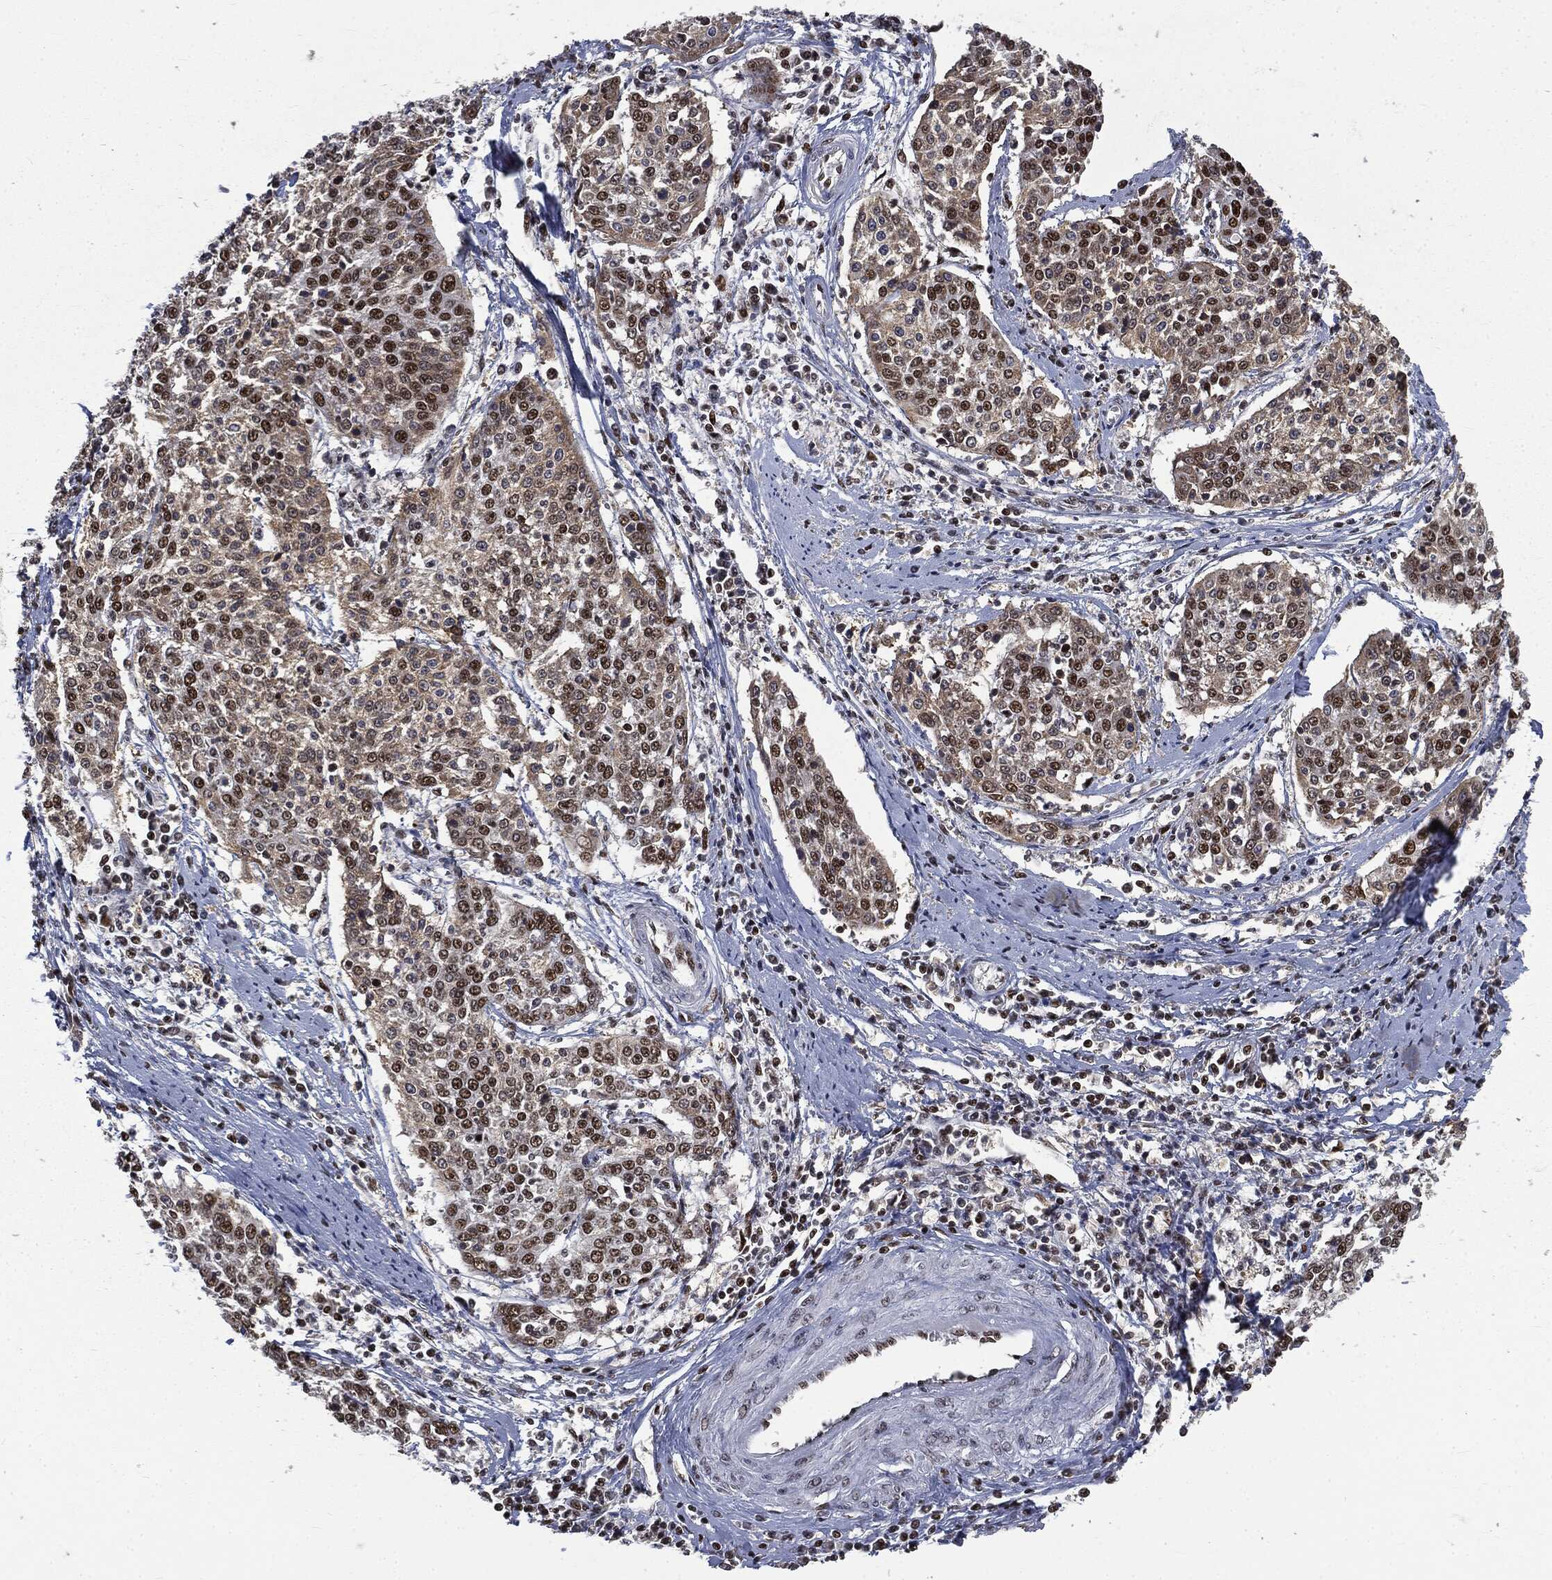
{"staining": {"intensity": "strong", "quantity": "<25%", "location": "nuclear"}, "tissue": "cervical cancer", "cell_type": "Tumor cells", "image_type": "cancer", "snomed": [{"axis": "morphology", "description": "Squamous cell carcinoma, NOS"}, {"axis": "topography", "description": "Cervix"}], "caption": "Squamous cell carcinoma (cervical) stained with immunohistochemistry (IHC) exhibits strong nuclear positivity in about <25% of tumor cells.", "gene": "DPH2", "patient": {"sex": "female", "age": 41}}